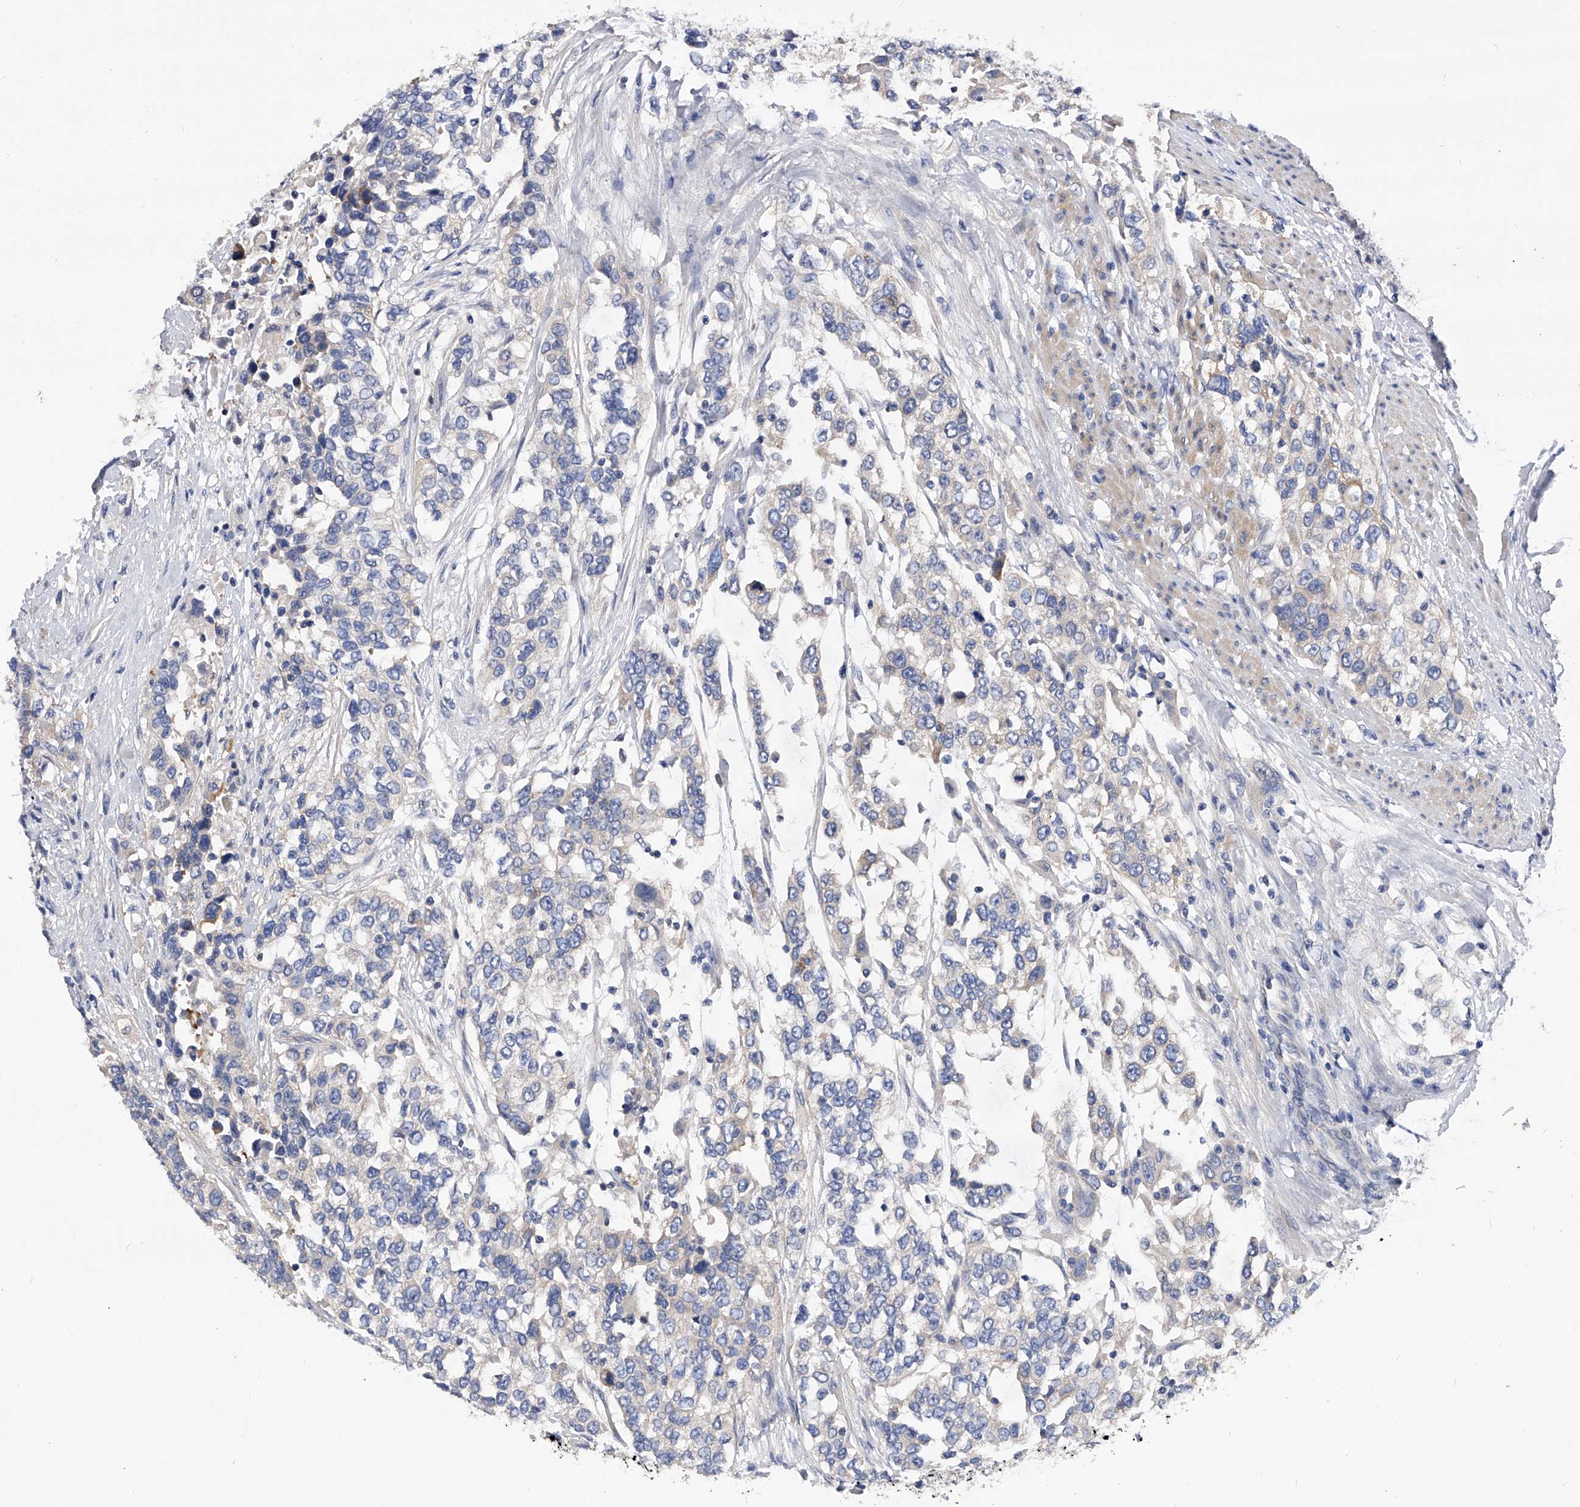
{"staining": {"intensity": "negative", "quantity": "none", "location": "none"}, "tissue": "urothelial cancer", "cell_type": "Tumor cells", "image_type": "cancer", "snomed": [{"axis": "morphology", "description": "Urothelial carcinoma, High grade"}, {"axis": "topography", "description": "Urinary bladder"}], "caption": "Immunohistochemical staining of urothelial carcinoma (high-grade) reveals no significant positivity in tumor cells. The staining was performed using DAB to visualize the protein expression in brown, while the nuclei were stained in blue with hematoxylin (Magnification: 20x).", "gene": "PPP5C", "patient": {"sex": "female", "age": 80}}